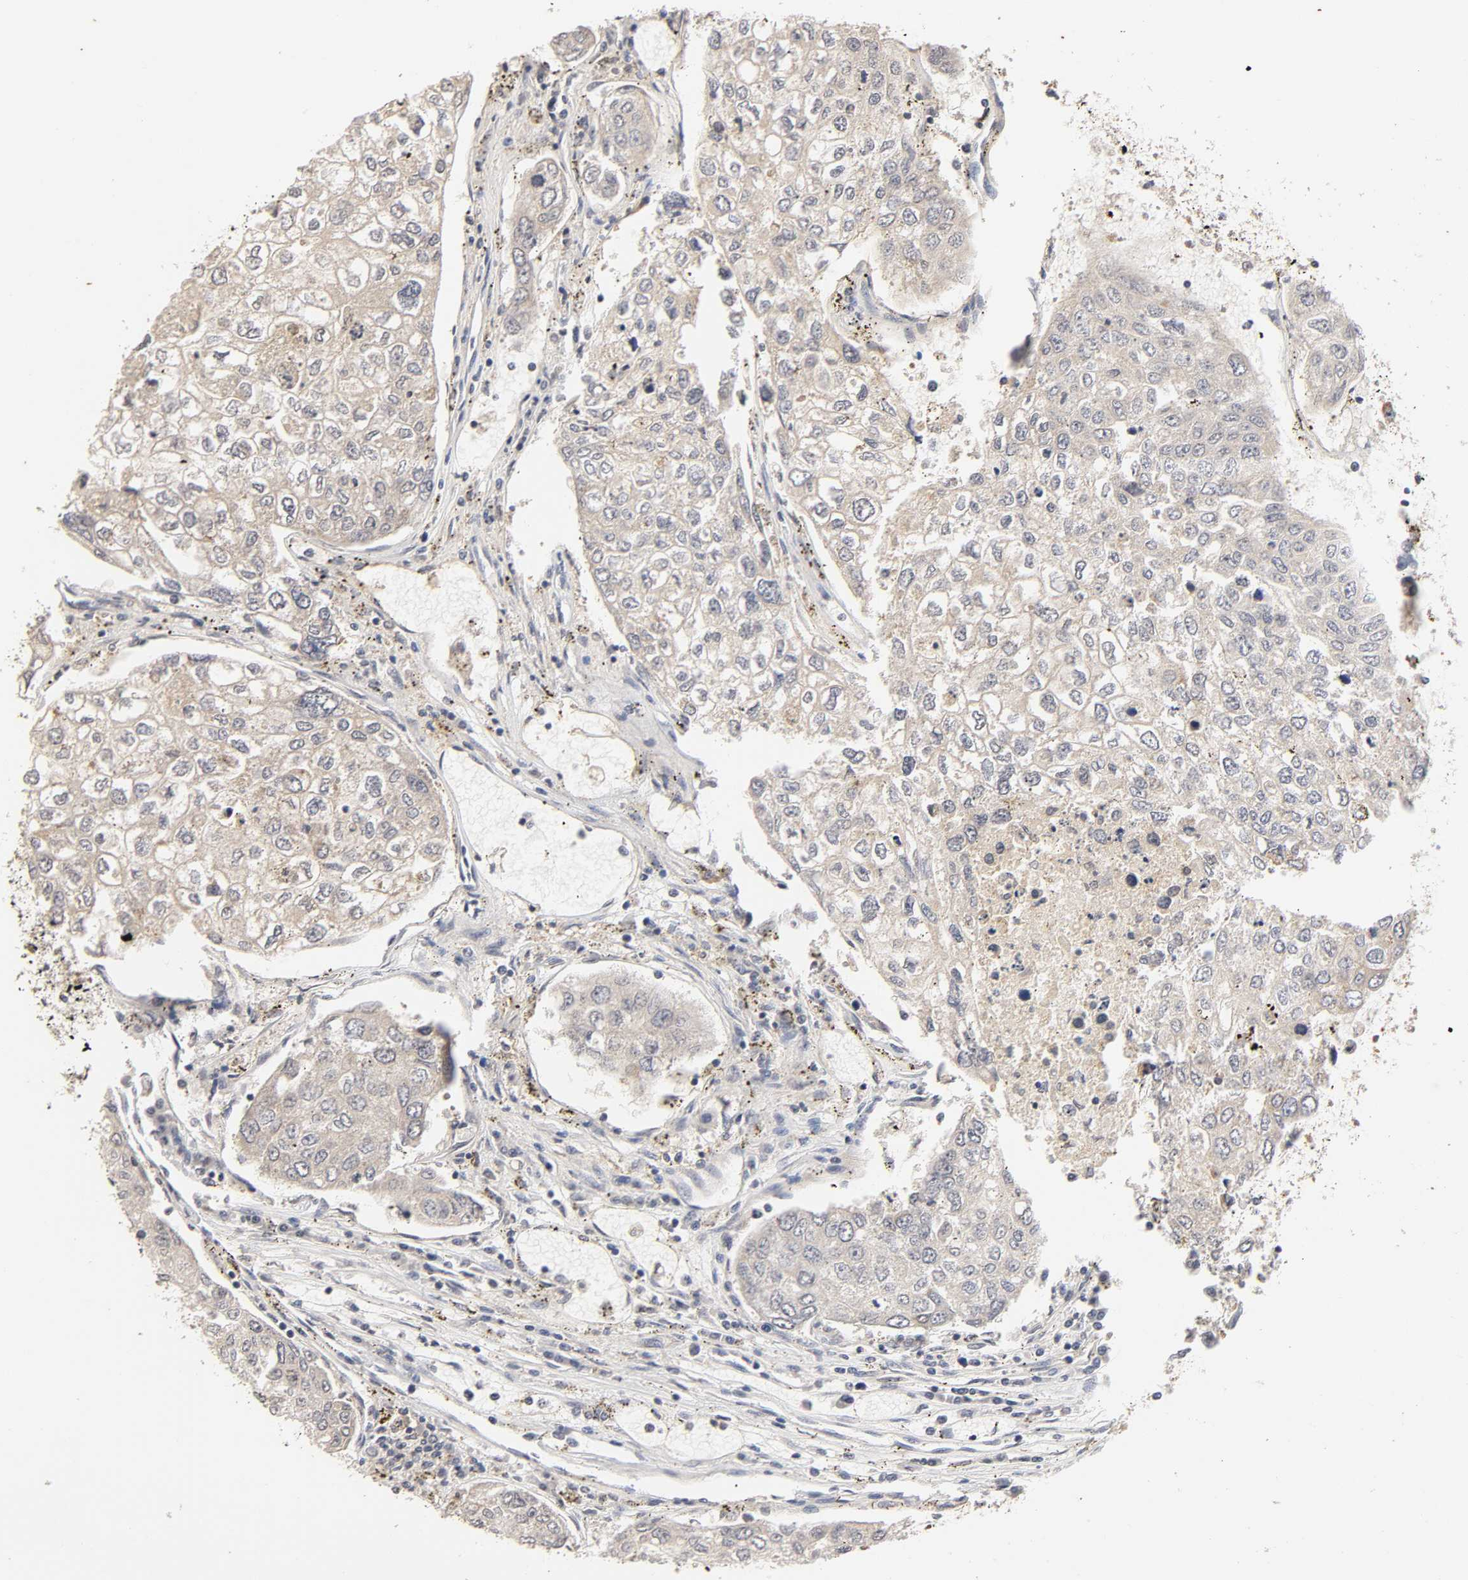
{"staining": {"intensity": "weak", "quantity": "25%-75%", "location": "cytoplasmic/membranous"}, "tissue": "urothelial cancer", "cell_type": "Tumor cells", "image_type": "cancer", "snomed": [{"axis": "morphology", "description": "Urothelial carcinoma, High grade"}, {"axis": "topography", "description": "Lymph node"}, {"axis": "topography", "description": "Urinary bladder"}], "caption": "Protein analysis of high-grade urothelial carcinoma tissue exhibits weak cytoplasmic/membranous expression in about 25%-75% of tumor cells.", "gene": "CXADR", "patient": {"sex": "male", "age": 51}}